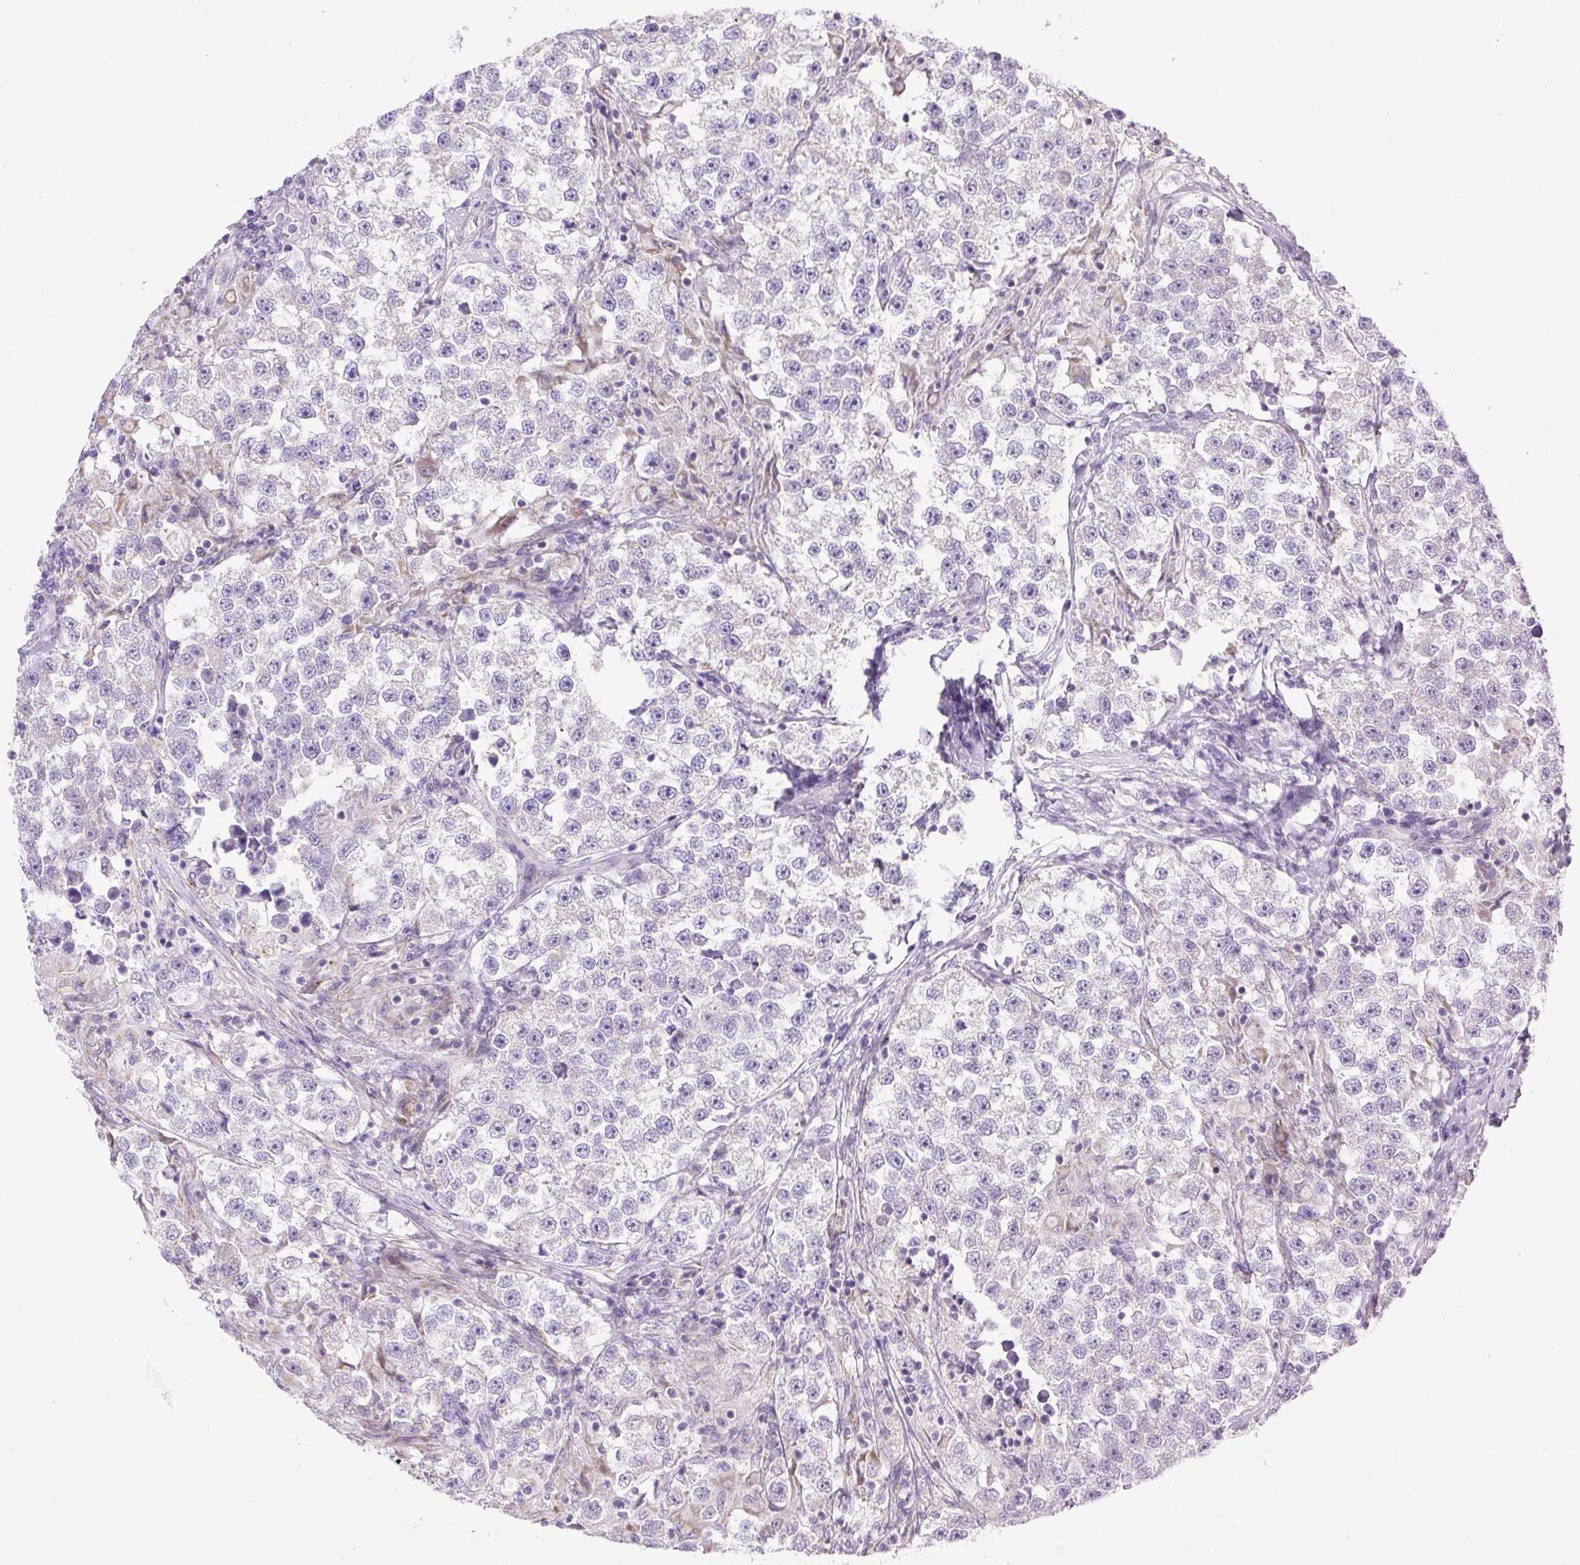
{"staining": {"intensity": "negative", "quantity": "none", "location": "none"}, "tissue": "testis cancer", "cell_type": "Tumor cells", "image_type": "cancer", "snomed": [{"axis": "morphology", "description": "Seminoma, NOS"}, {"axis": "topography", "description": "Testis"}], "caption": "An immunohistochemistry image of testis cancer (seminoma) is shown. There is no staining in tumor cells of testis cancer (seminoma). (IHC, brightfield microscopy, high magnification).", "gene": "RNASE10", "patient": {"sex": "male", "age": 46}}